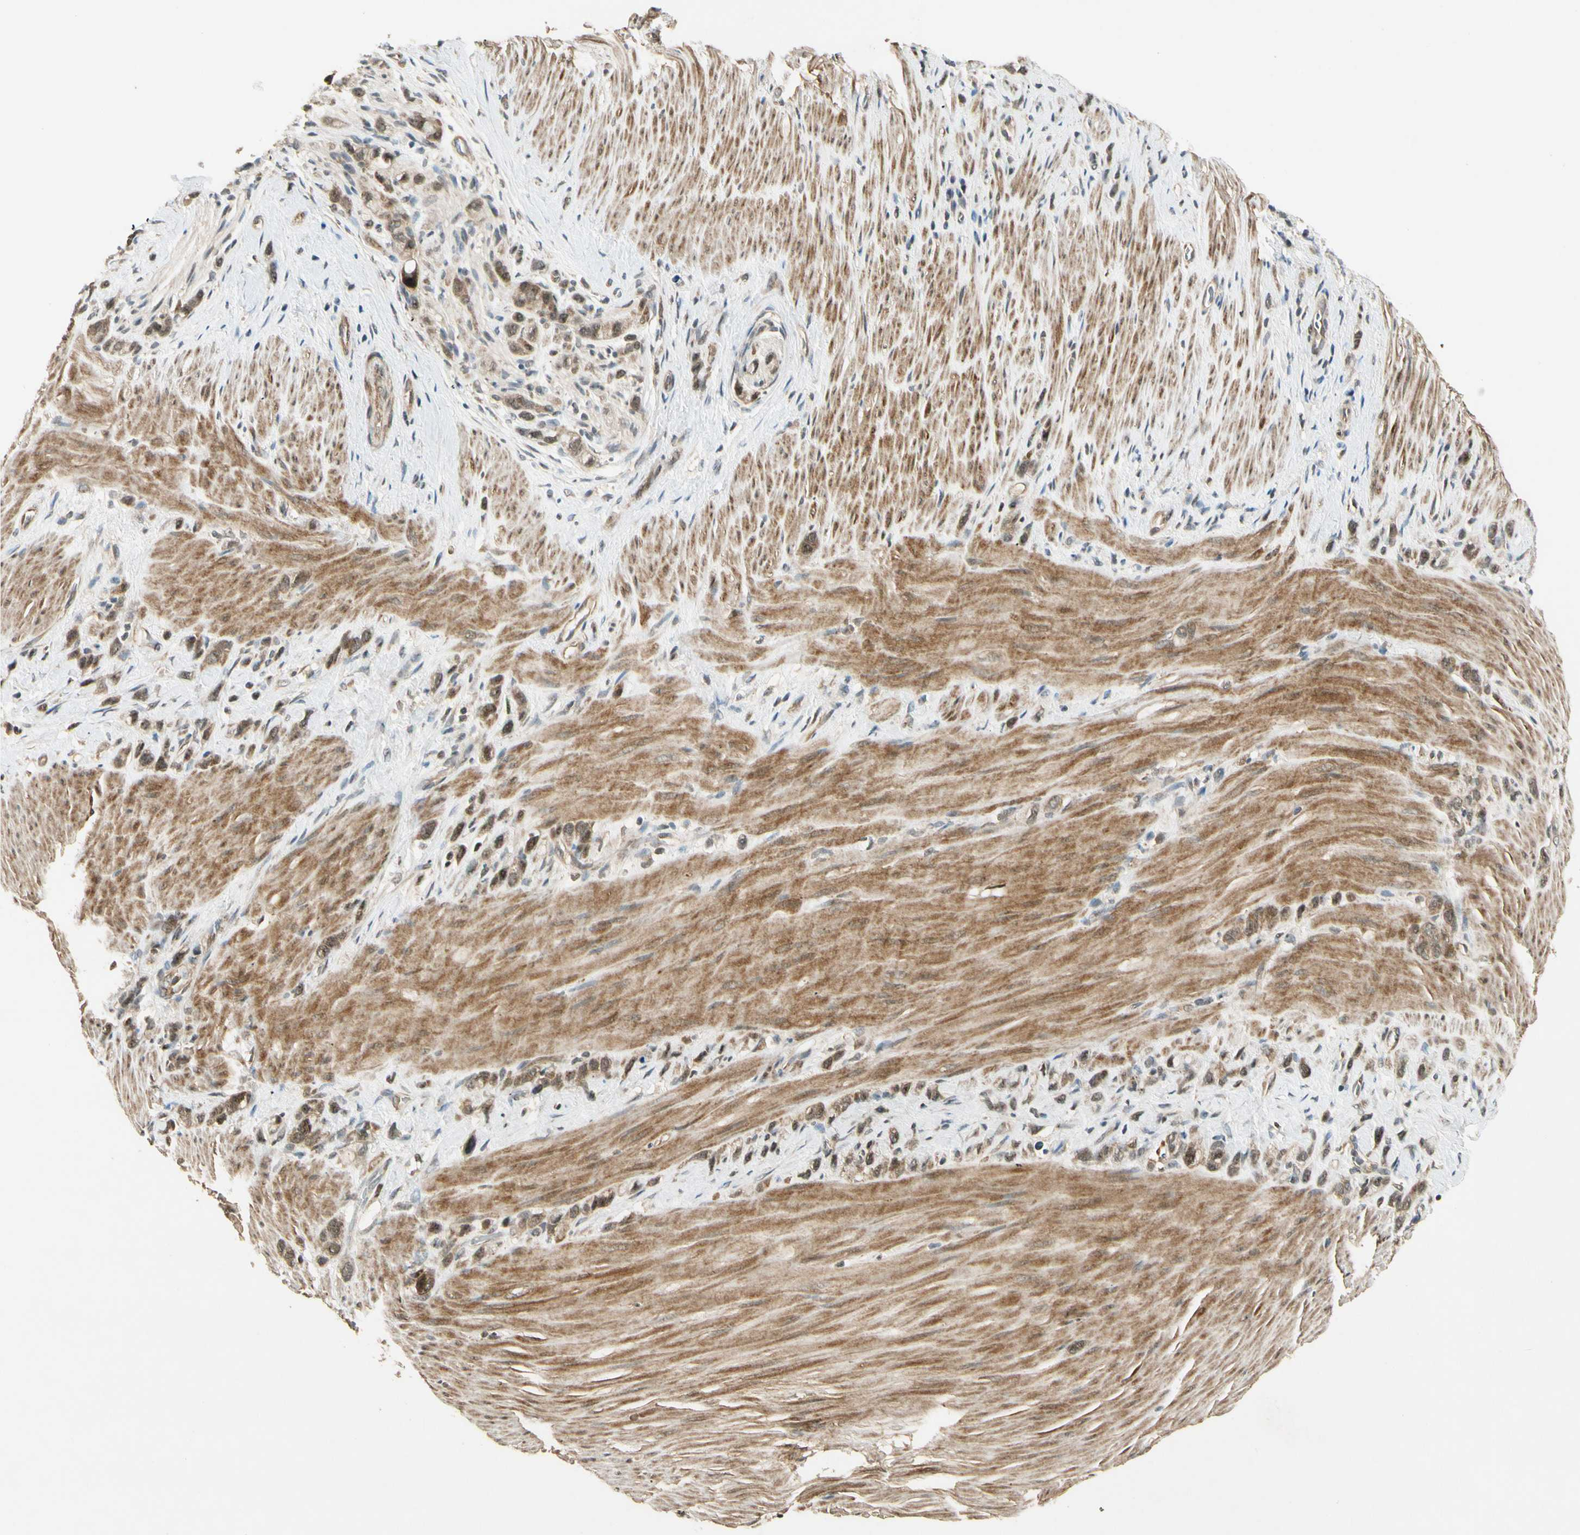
{"staining": {"intensity": "moderate", "quantity": ">75%", "location": "cytoplasmic/membranous"}, "tissue": "stomach cancer", "cell_type": "Tumor cells", "image_type": "cancer", "snomed": [{"axis": "morphology", "description": "Normal tissue, NOS"}, {"axis": "morphology", "description": "Adenocarcinoma, NOS"}, {"axis": "morphology", "description": "Adenocarcinoma, High grade"}, {"axis": "topography", "description": "Stomach, upper"}, {"axis": "topography", "description": "Stomach"}], "caption": "IHC image of human stomach cancer stained for a protein (brown), which exhibits medium levels of moderate cytoplasmic/membranous expression in approximately >75% of tumor cells.", "gene": "MCPH1", "patient": {"sex": "female", "age": 65}}